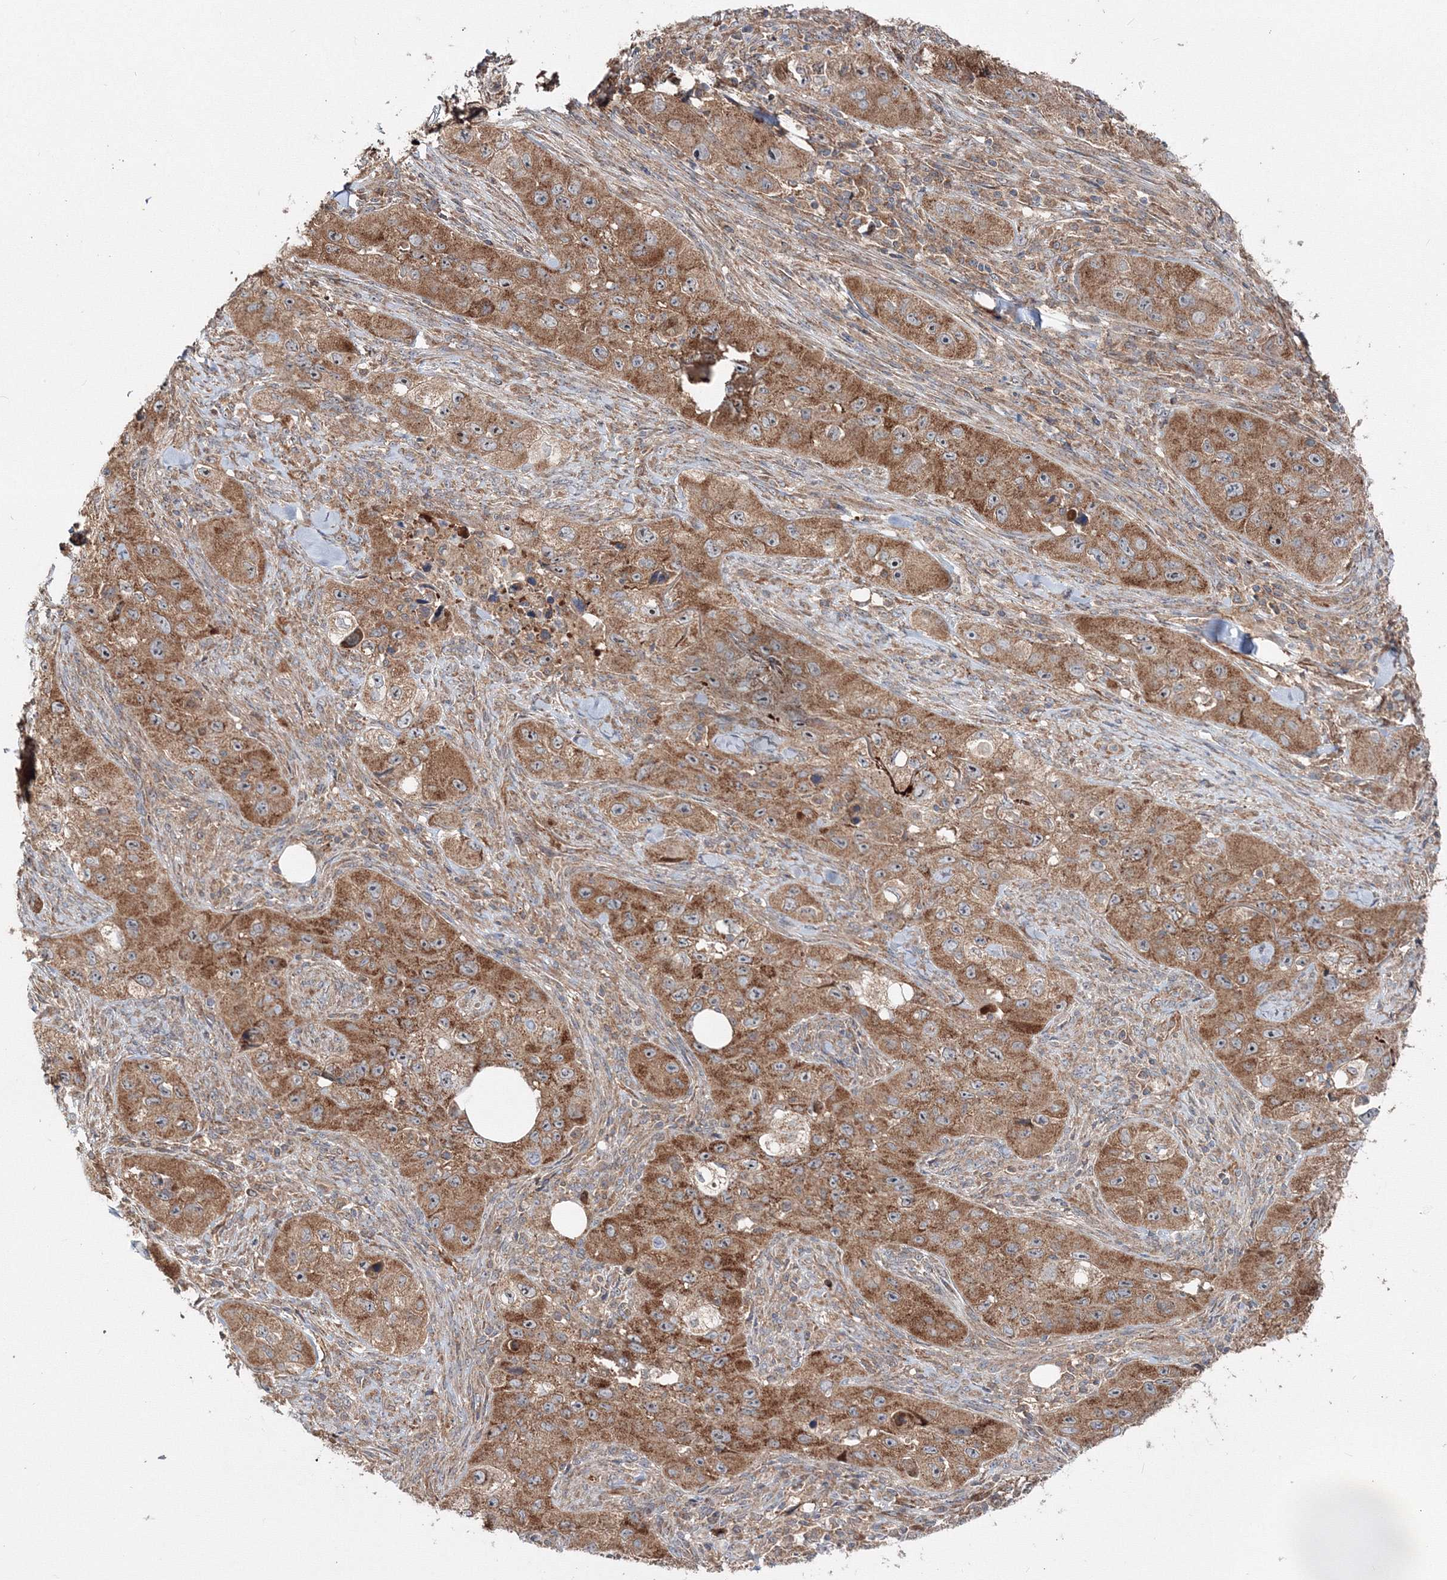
{"staining": {"intensity": "strong", "quantity": ">75%", "location": "cytoplasmic/membranous"}, "tissue": "skin cancer", "cell_type": "Tumor cells", "image_type": "cancer", "snomed": [{"axis": "morphology", "description": "Squamous cell carcinoma, NOS"}, {"axis": "topography", "description": "Skin"}, {"axis": "topography", "description": "Subcutis"}], "caption": "Immunohistochemistry image of neoplastic tissue: human skin squamous cell carcinoma stained using immunohistochemistry displays high levels of strong protein expression localized specifically in the cytoplasmic/membranous of tumor cells, appearing as a cytoplasmic/membranous brown color.", "gene": "PEX13", "patient": {"sex": "male", "age": 73}}